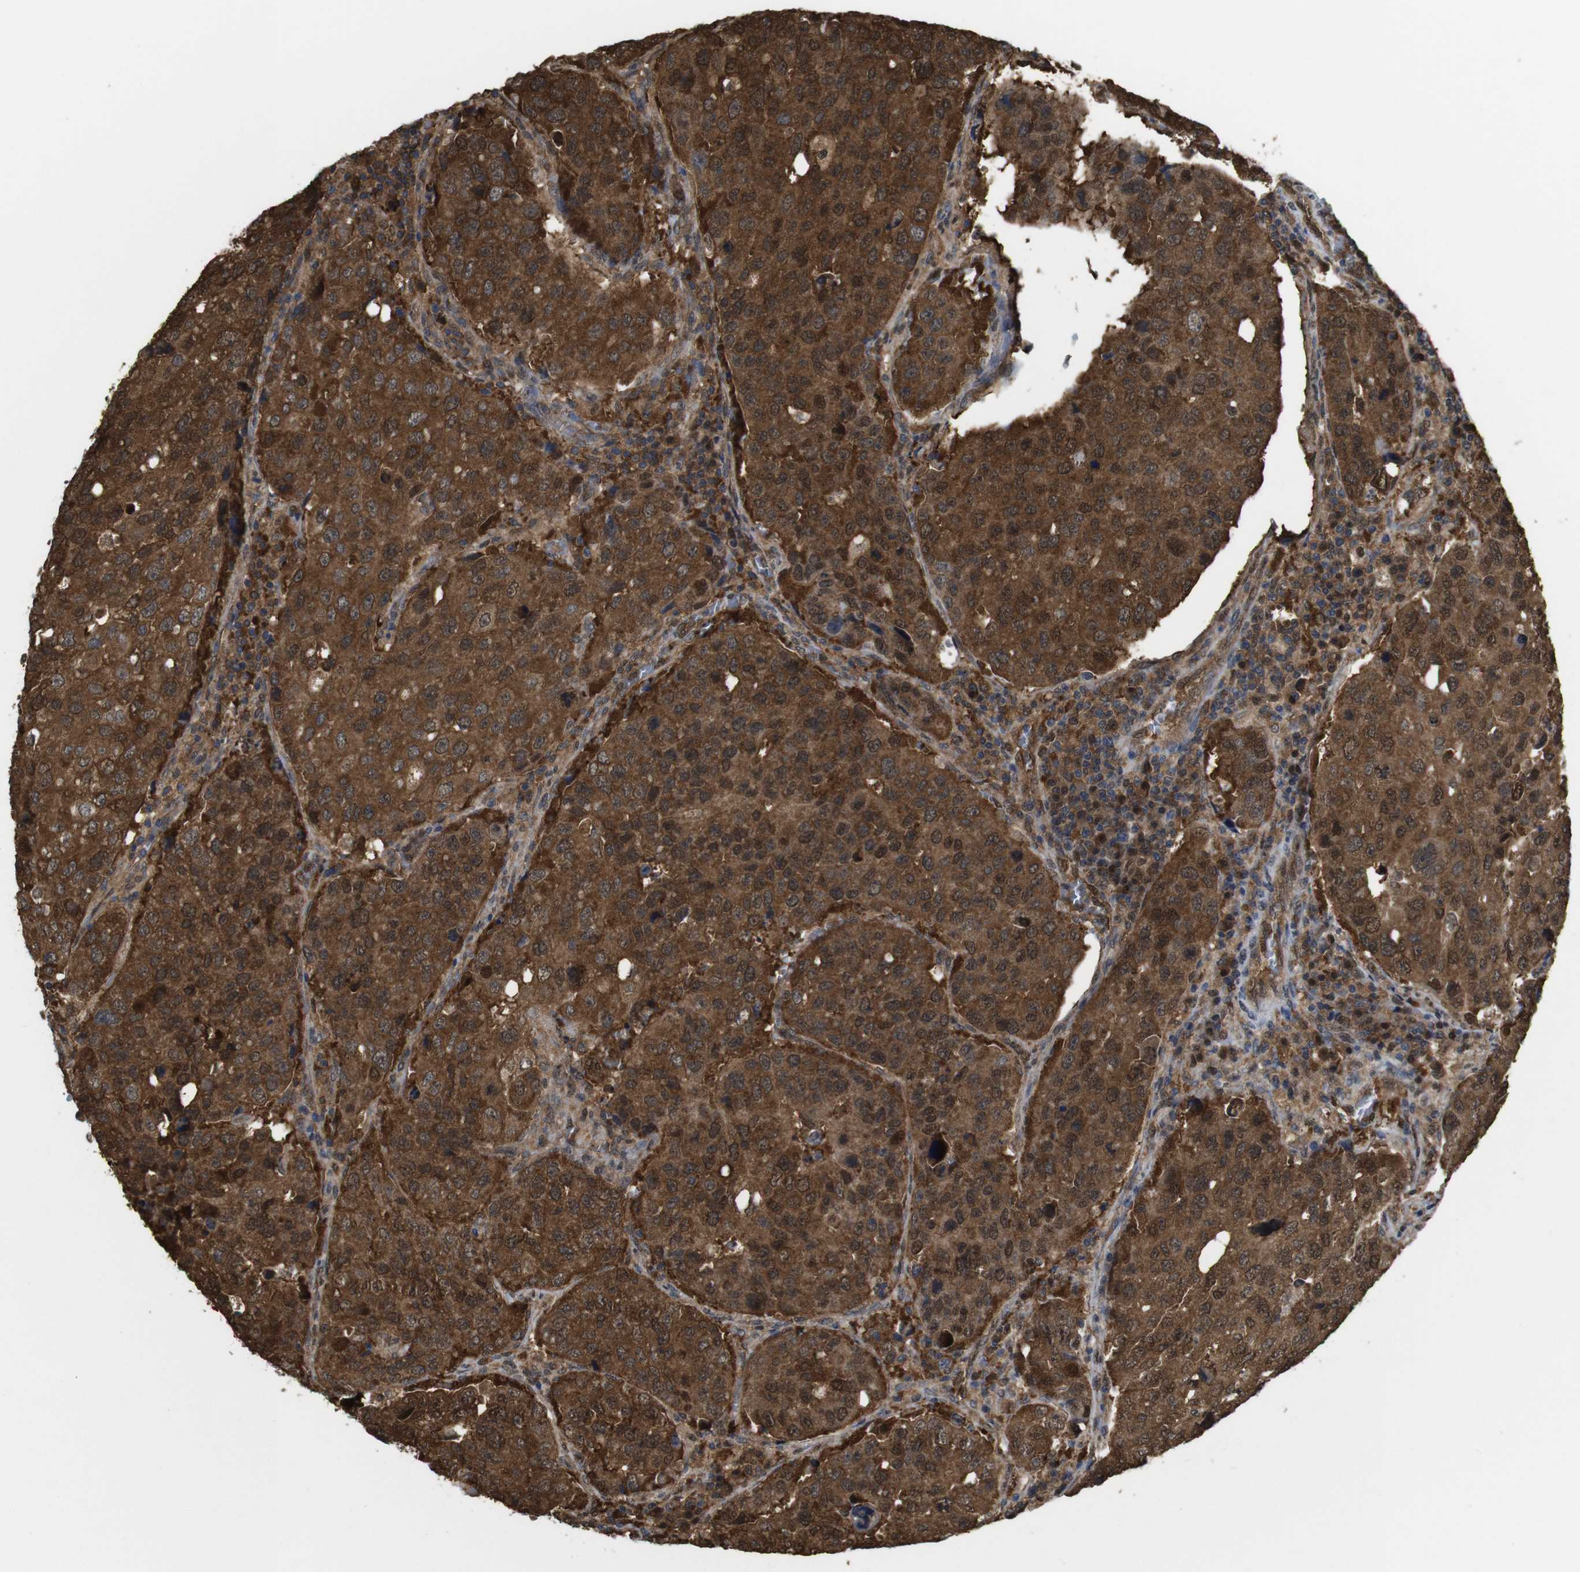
{"staining": {"intensity": "strong", "quantity": ">75%", "location": "cytoplasmic/membranous,nuclear"}, "tissue": "urothelial cancer", "cell_type": "Tumor cells", "image_type": "cancer", "snomed": [{"axis": "morphology", "description": "Urothelial carcinoma, High grade"}, {"axis": "topography", "description": "Lymph node"}, {"axis": "topography", "description": "Urinary bladder"}], "caption": "High-grade urothelial carcinoma stained for a protein exhibits strong cytoplasmic/membranous and nuclear positivity in tumor cells.", "gene": "YWHAG", "patient": {"sex": "male", "age": 51}}